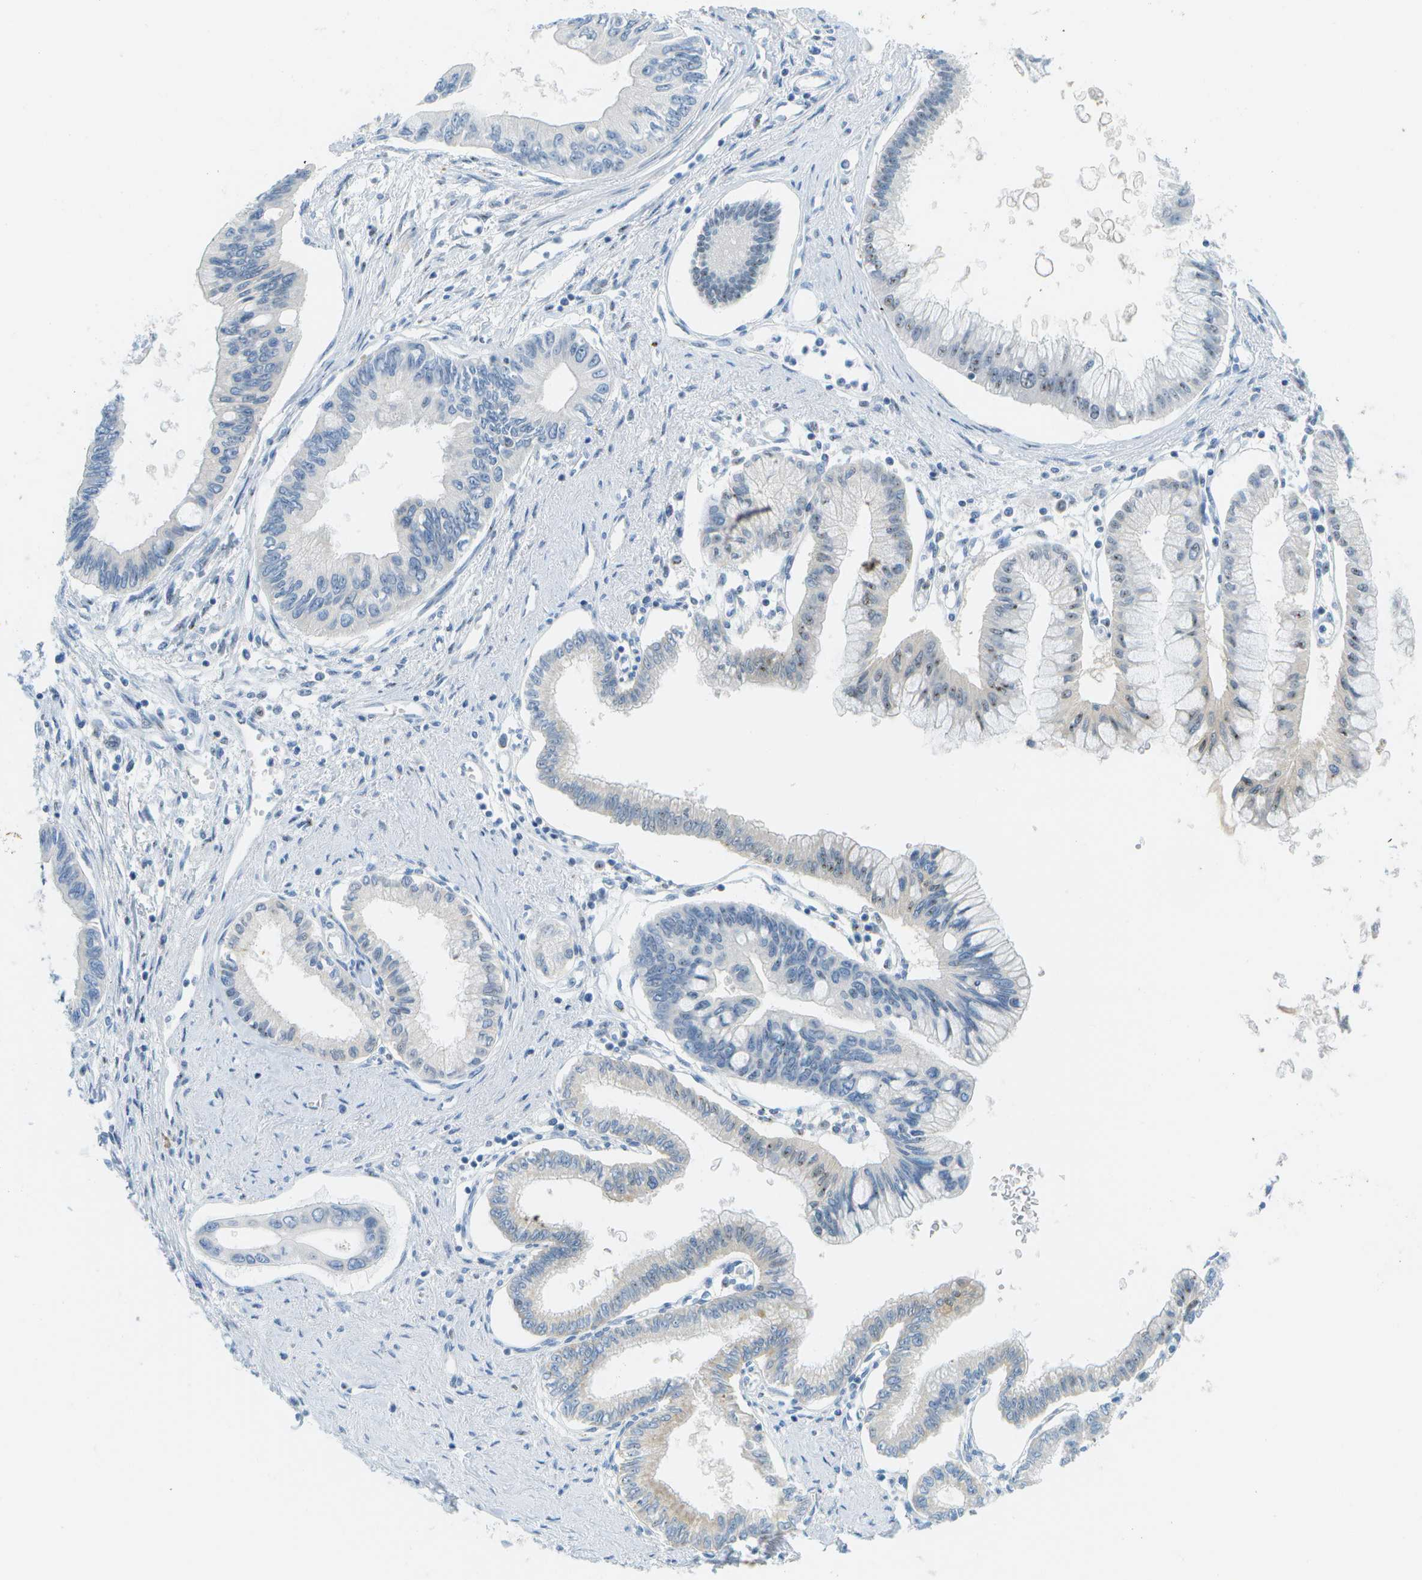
{"staining": {"intensity": "negative", "quantity": "none", "location": "none"}, "tissue": "pancreatic cancer", "cell_type": "Tumor cells", "image_type": "cancer", "snomed": [{"axis": "morphology", "description": "Adenocarcinoma, NOS"}, {"axis": "topography", "description": "Pancreas"}], "caption": "A photomicrograph of human pancreatic adenocarcinoma is negative for staining in tumor cells. (Stains: DAB (3,3'-diaminobenzidine) immunohistochemistry (IHC) with hematoxylin counter stain, Microscopy: brightfield microscopy at high magnification).", "gene": "PTGIS", "patient": {"sex": "female", "age": 77}}